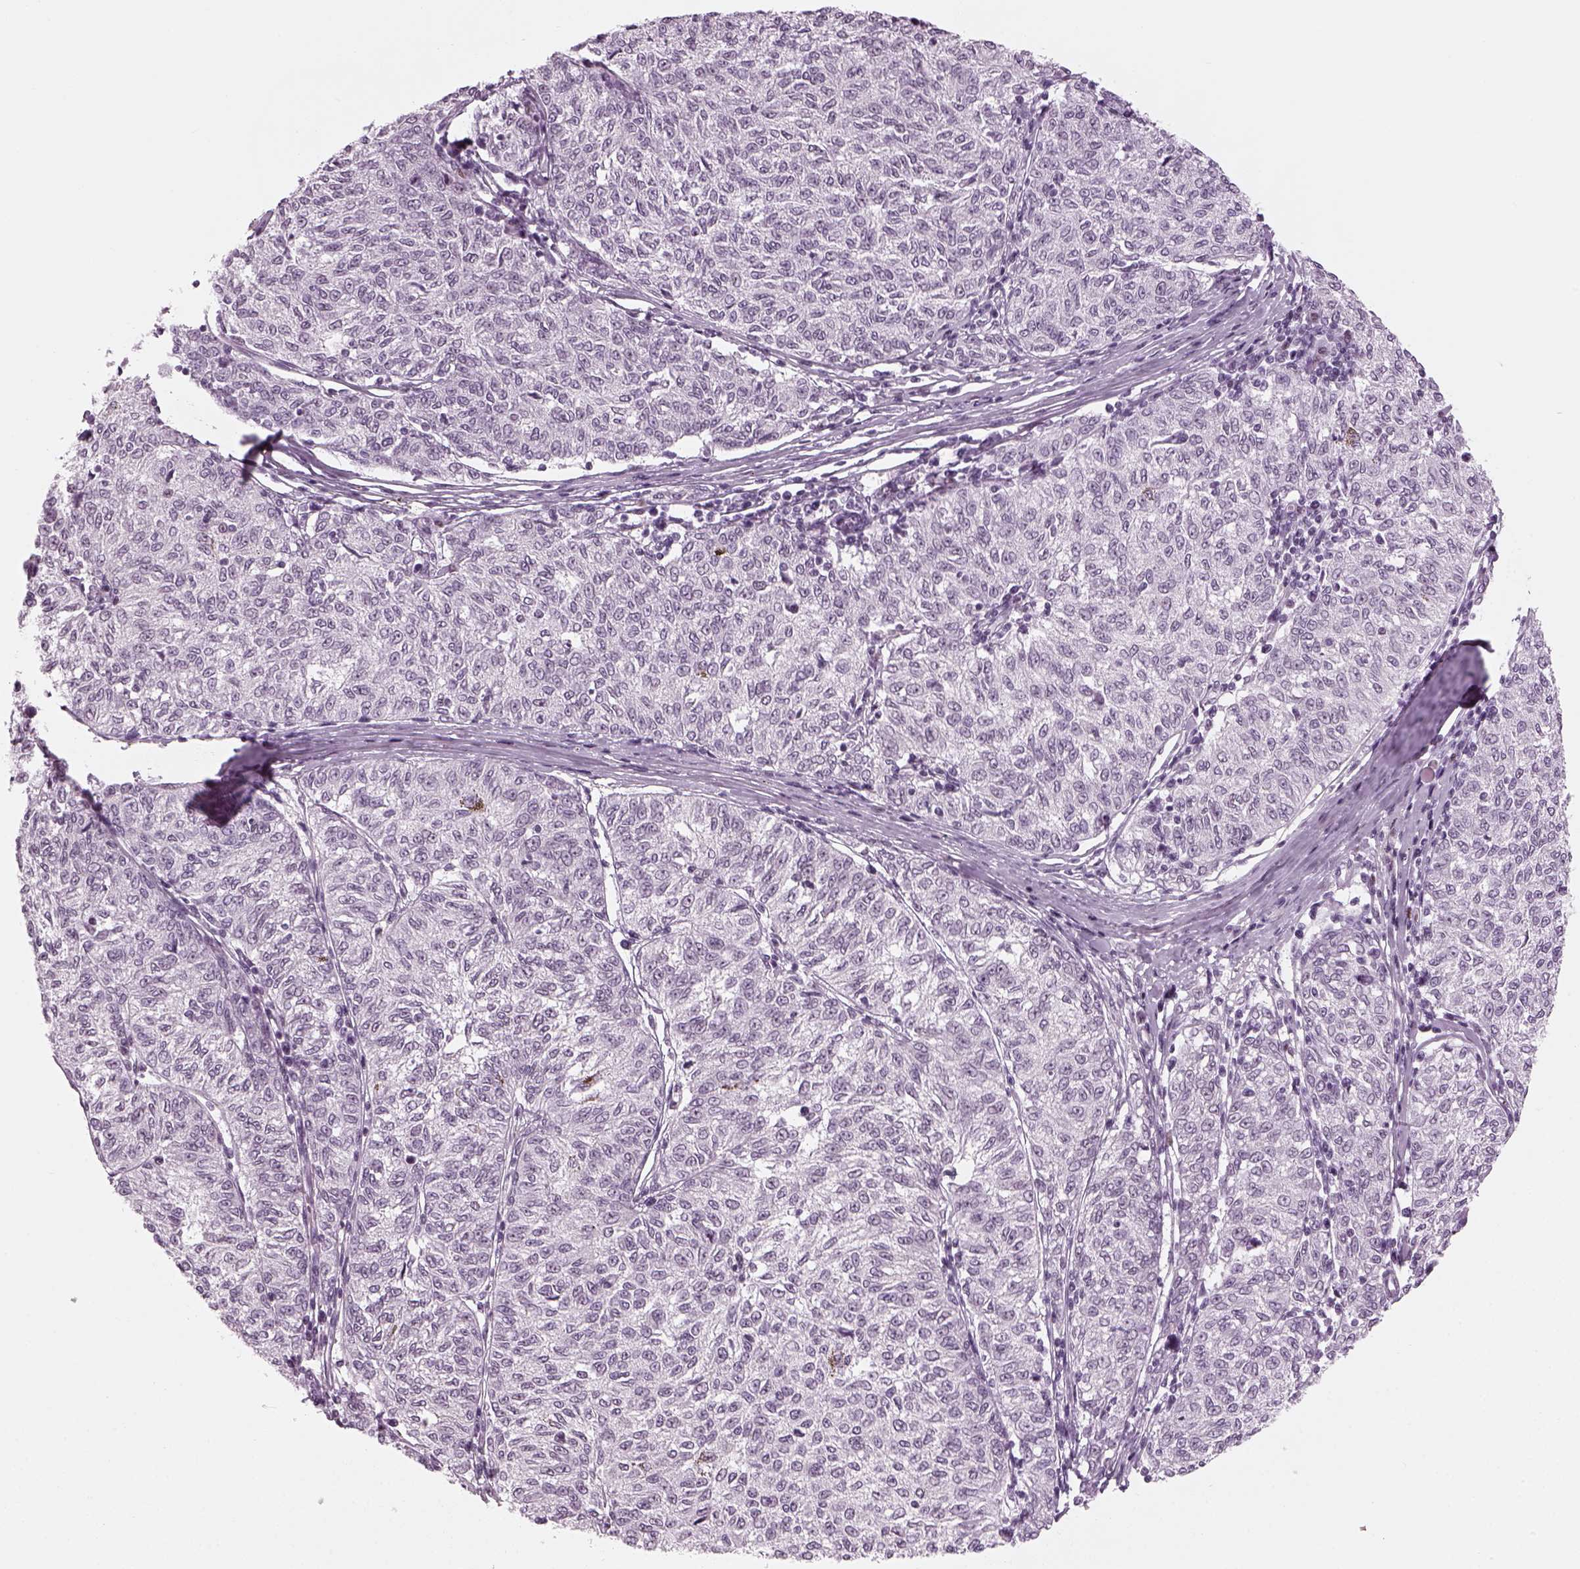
{"staining": {"intensity": "negative", "quantity": "none", "location": "none"}, "tissue": "melanoma", "cell_type": "Tumor cells", "image_type": "cancer", "snomed": [{"axis": "morphology", "description": "Malignant melanoma, NOS"}, {"axis": "topography", "description": "Skin"}], "caption": "Image shows no protein expression in tumor cells of melanoma tissue.", "gene": "KCNG2", "patient": {"sex": "female", "age": 72}}